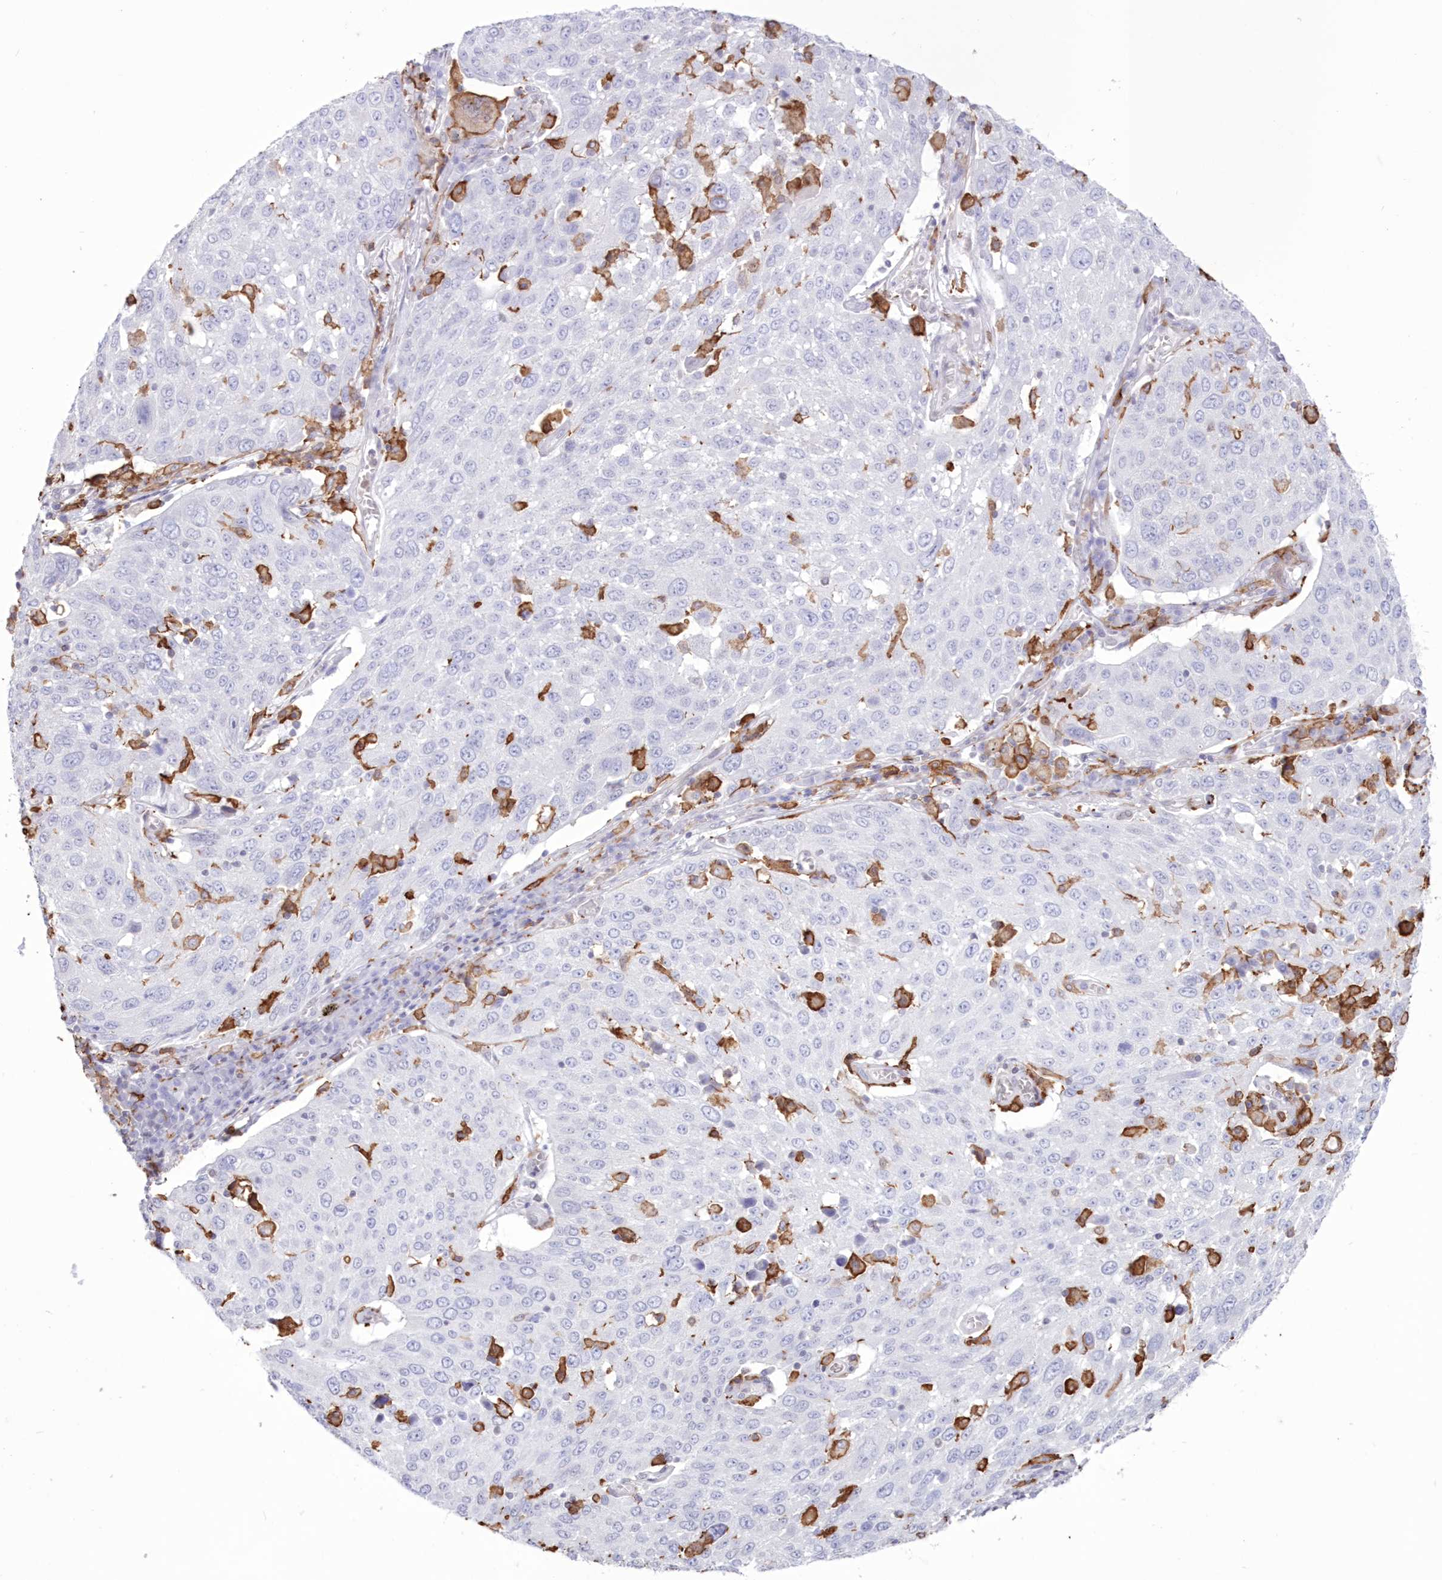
{"staining": {"intensity": "negative", "quantity": "none", "location": "none"}, "tissue": "lung cancer", "cell_type": "Tumor cells", "image_type": "cancer", "snomed": [{"axis": "morphology", "description": "Squamous cell carcinoma, NOS"}, {"axis": "topography", "description": "Lung"}], "caption": "High power microscopy image of an immunohistochemistry (IHC) micrograph of lung cancer, revealing no significant expression in tumor cells.", "gene": "C11orf1", "patient": {"sex": "male", "age": 65}}